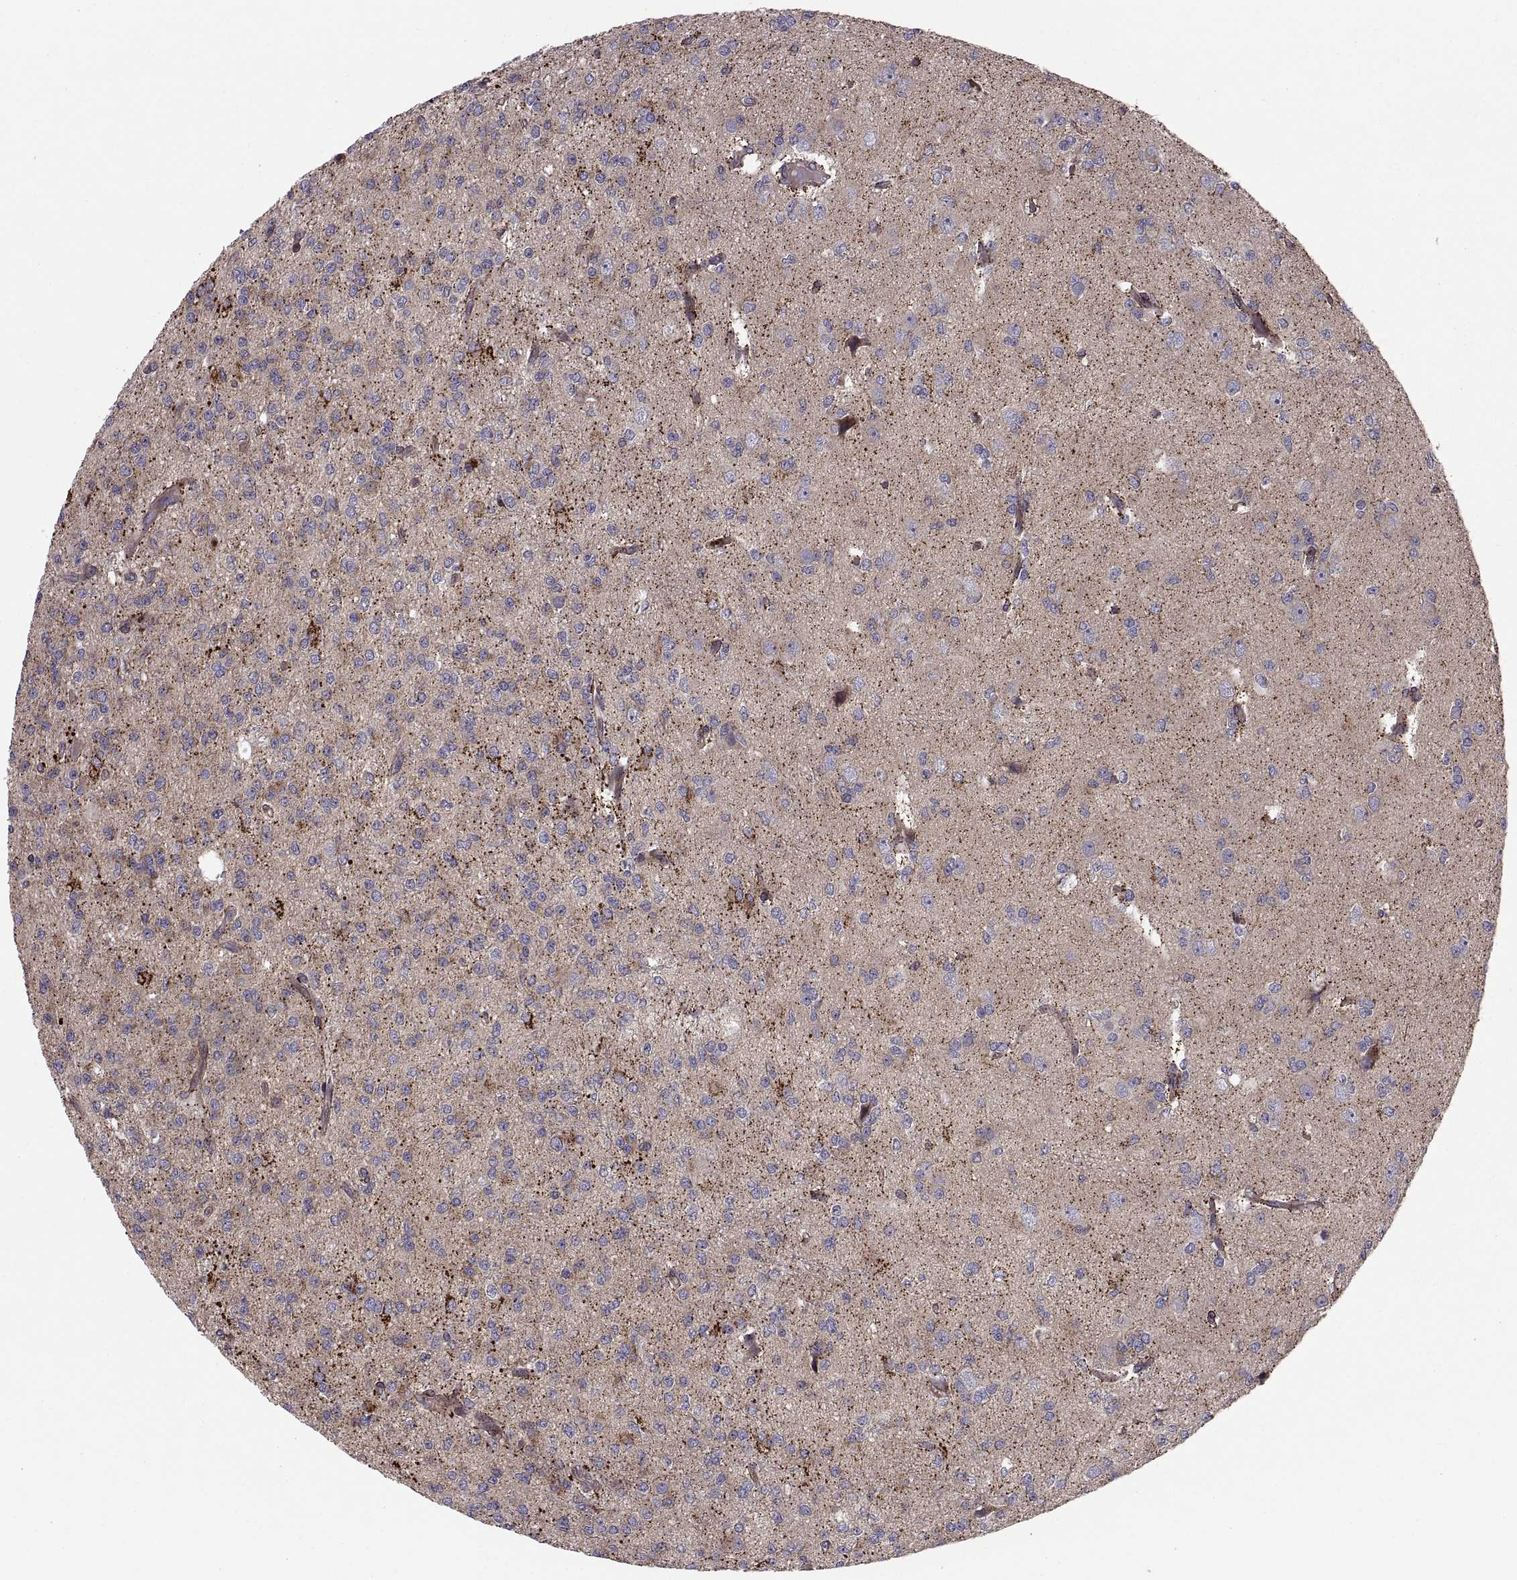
{"staining": {"intensity": "negative", "quantity": "none", "location": "none"}, "tissue": "glioma", "cell_type": "Tumor cells", "image_type": "cancer", "snomed": [{"axis": "morphology", "description": "Glioma, malignant, Low grade"}, {"axis": "topography", "description": "Brain"}], "caption": "The immunohistochemistry (IHC) histopathology image has no significant staining in tumor cells of glioma tissue. (DAB IHC visualized using brightfield microscopy, high magnification).", "gene": "TESC", "patient": {"sex": "male", "age": 27}}